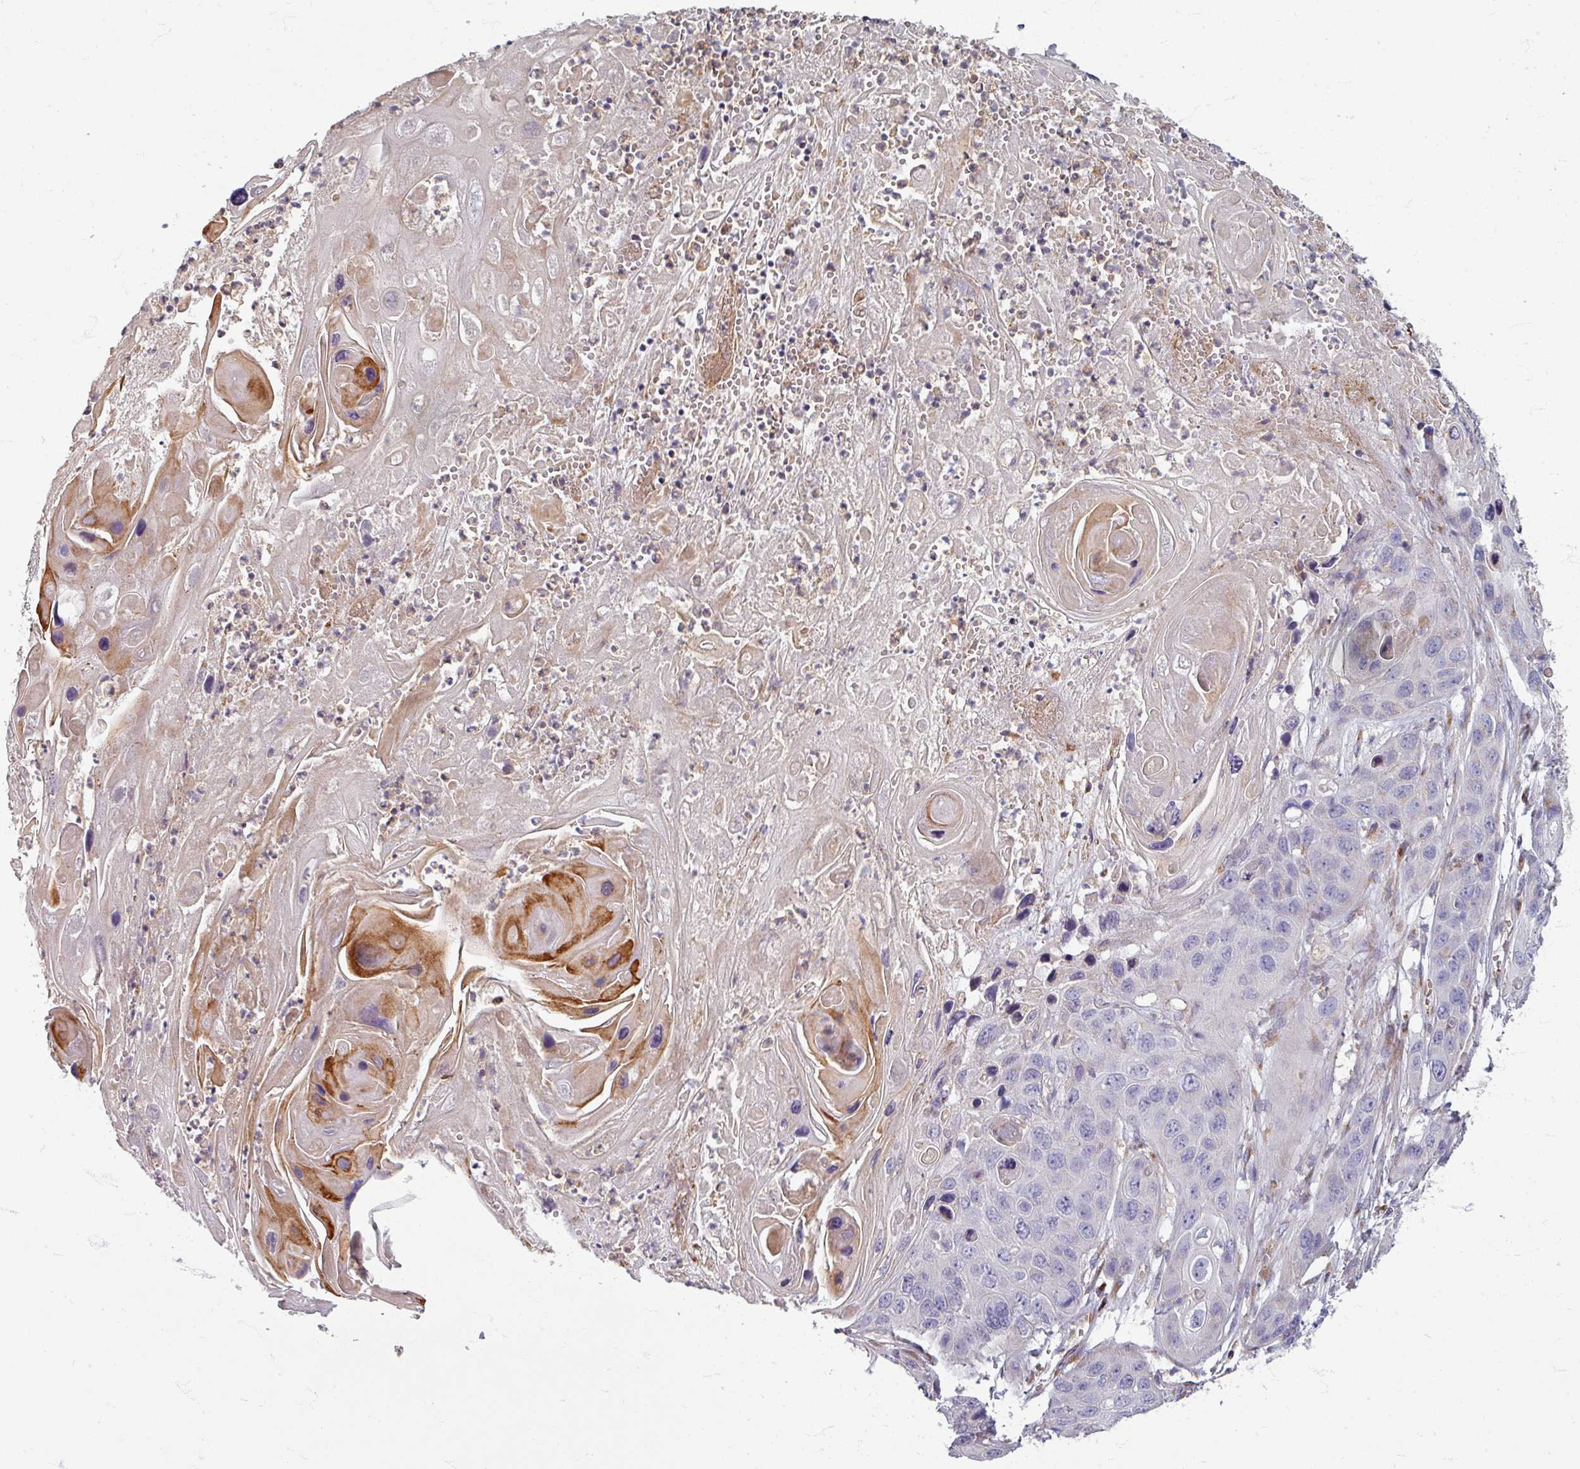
{"staining": {"intensity": "negative", "quantity": "none", "location": "none"}, "tissue": "skin cancer", "cell_type": "Tumor cells", "image_type": "cancer", "snomed": [{"axis": "morphology", "description": "Squamous cell carcinoma, NOS"}, {"axis": "topography", "description": "Skin"}], "caption": "Tumor cells show no significant staining in squamous cell carcinoma (skin).", "gene": "GABARAPL1", "patient": {"sex": "male", "age": 55}}